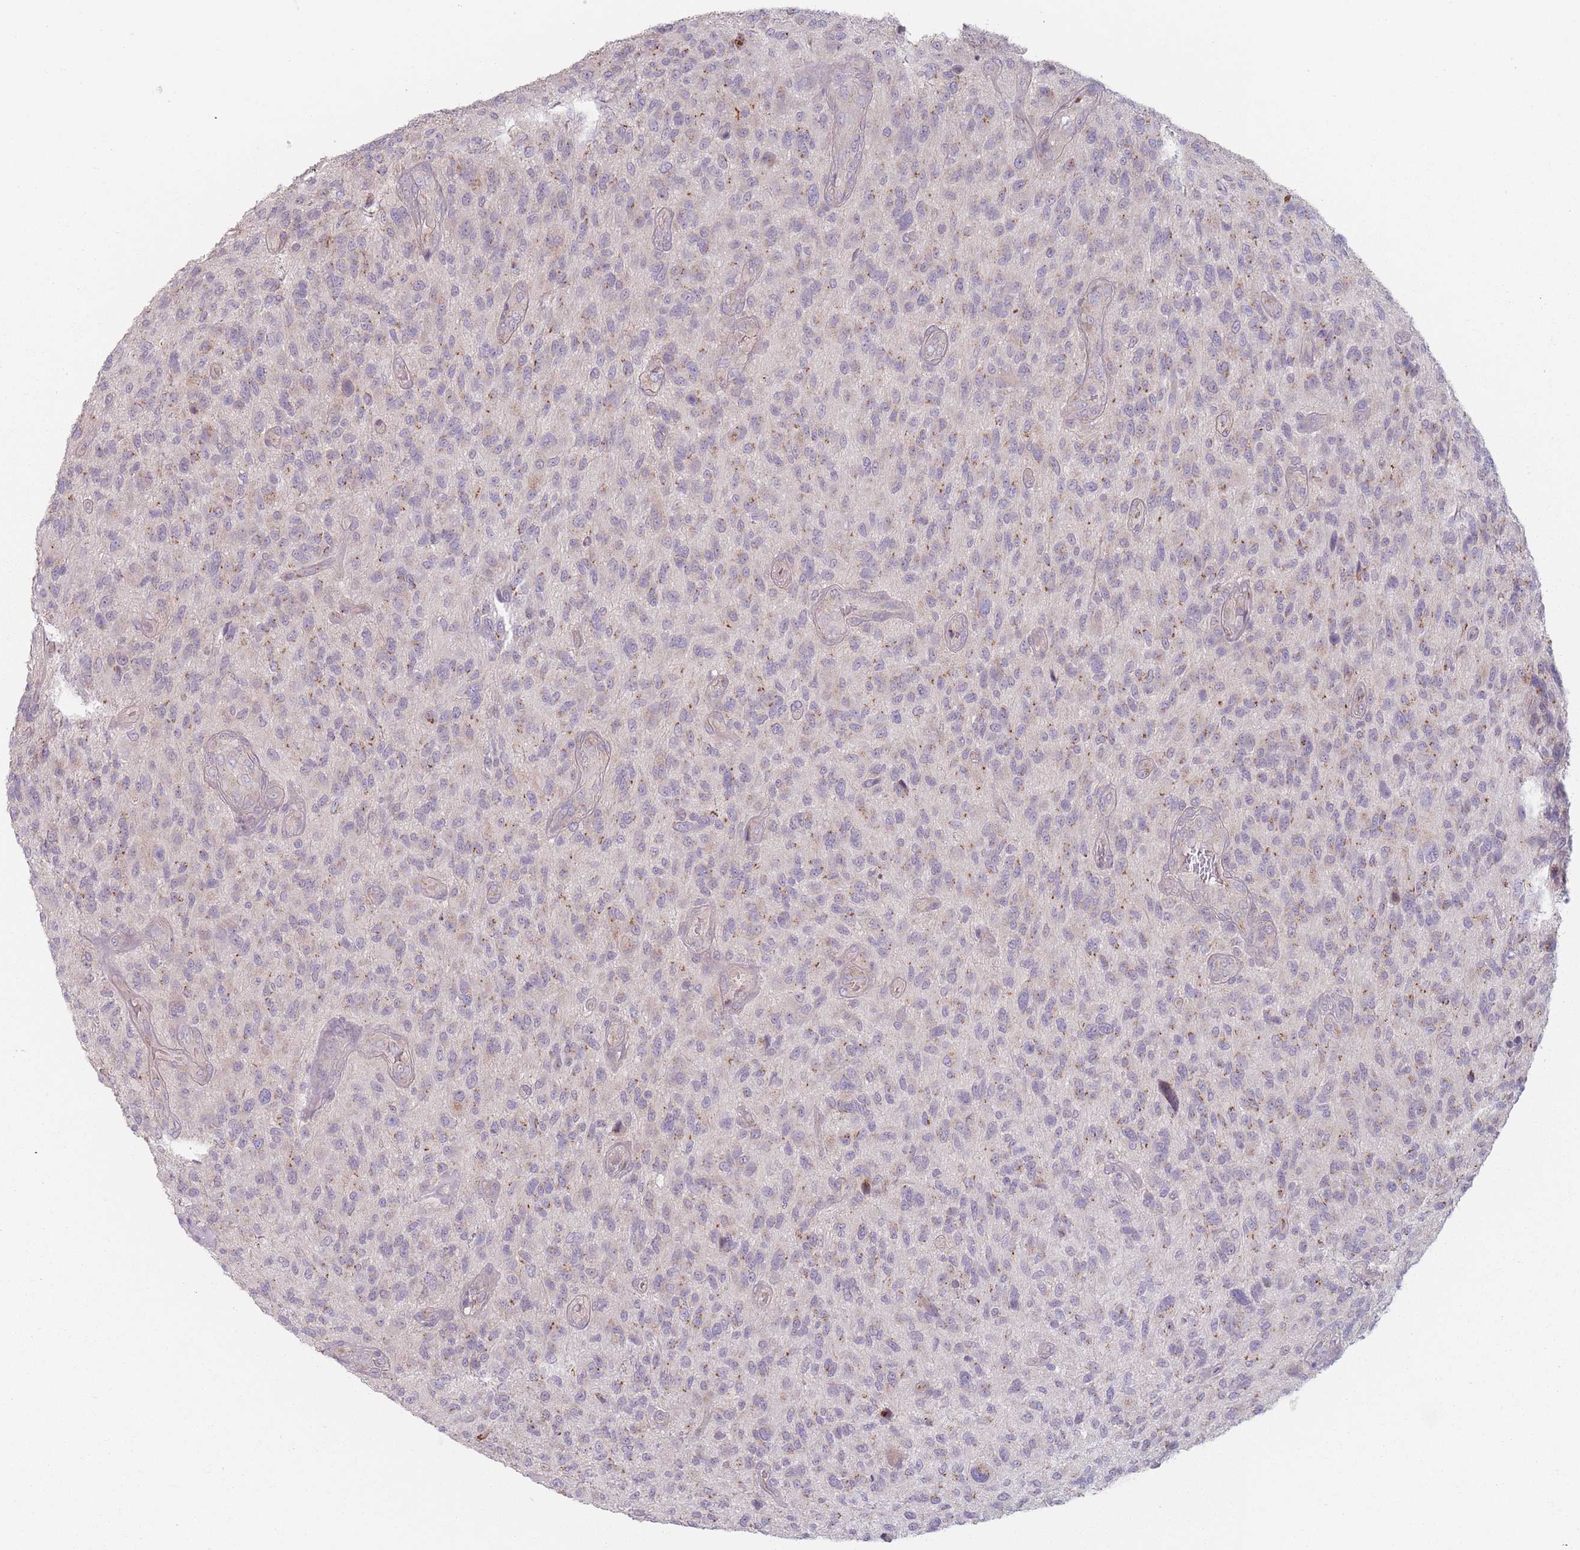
{"staining": {"intensity": "weak", "quantity": "25%-75%", "location": "cytoplasmic/membranous"}, "tissue": "glioma", "cell_type": "Tumor cells", "image_type": "cancer", "snomed": [{"axis": "morphology", "description": "Glioma, malignant, High grade"}, {"axis": "topography", "description": "Brain"}], "caption": "A high-resolution photomicrograph shows immunohistochemistry (IHC) staining of malignant glioma (high-grade), which demonstrates weak cytoplasmic/membranous expression in about 25%-75% of tumor cells. (Brightfield microscopy of DAB IHC at high magnification).", "gene": "AKAIN1", "patient": {"sex": "male", "age": 47}}